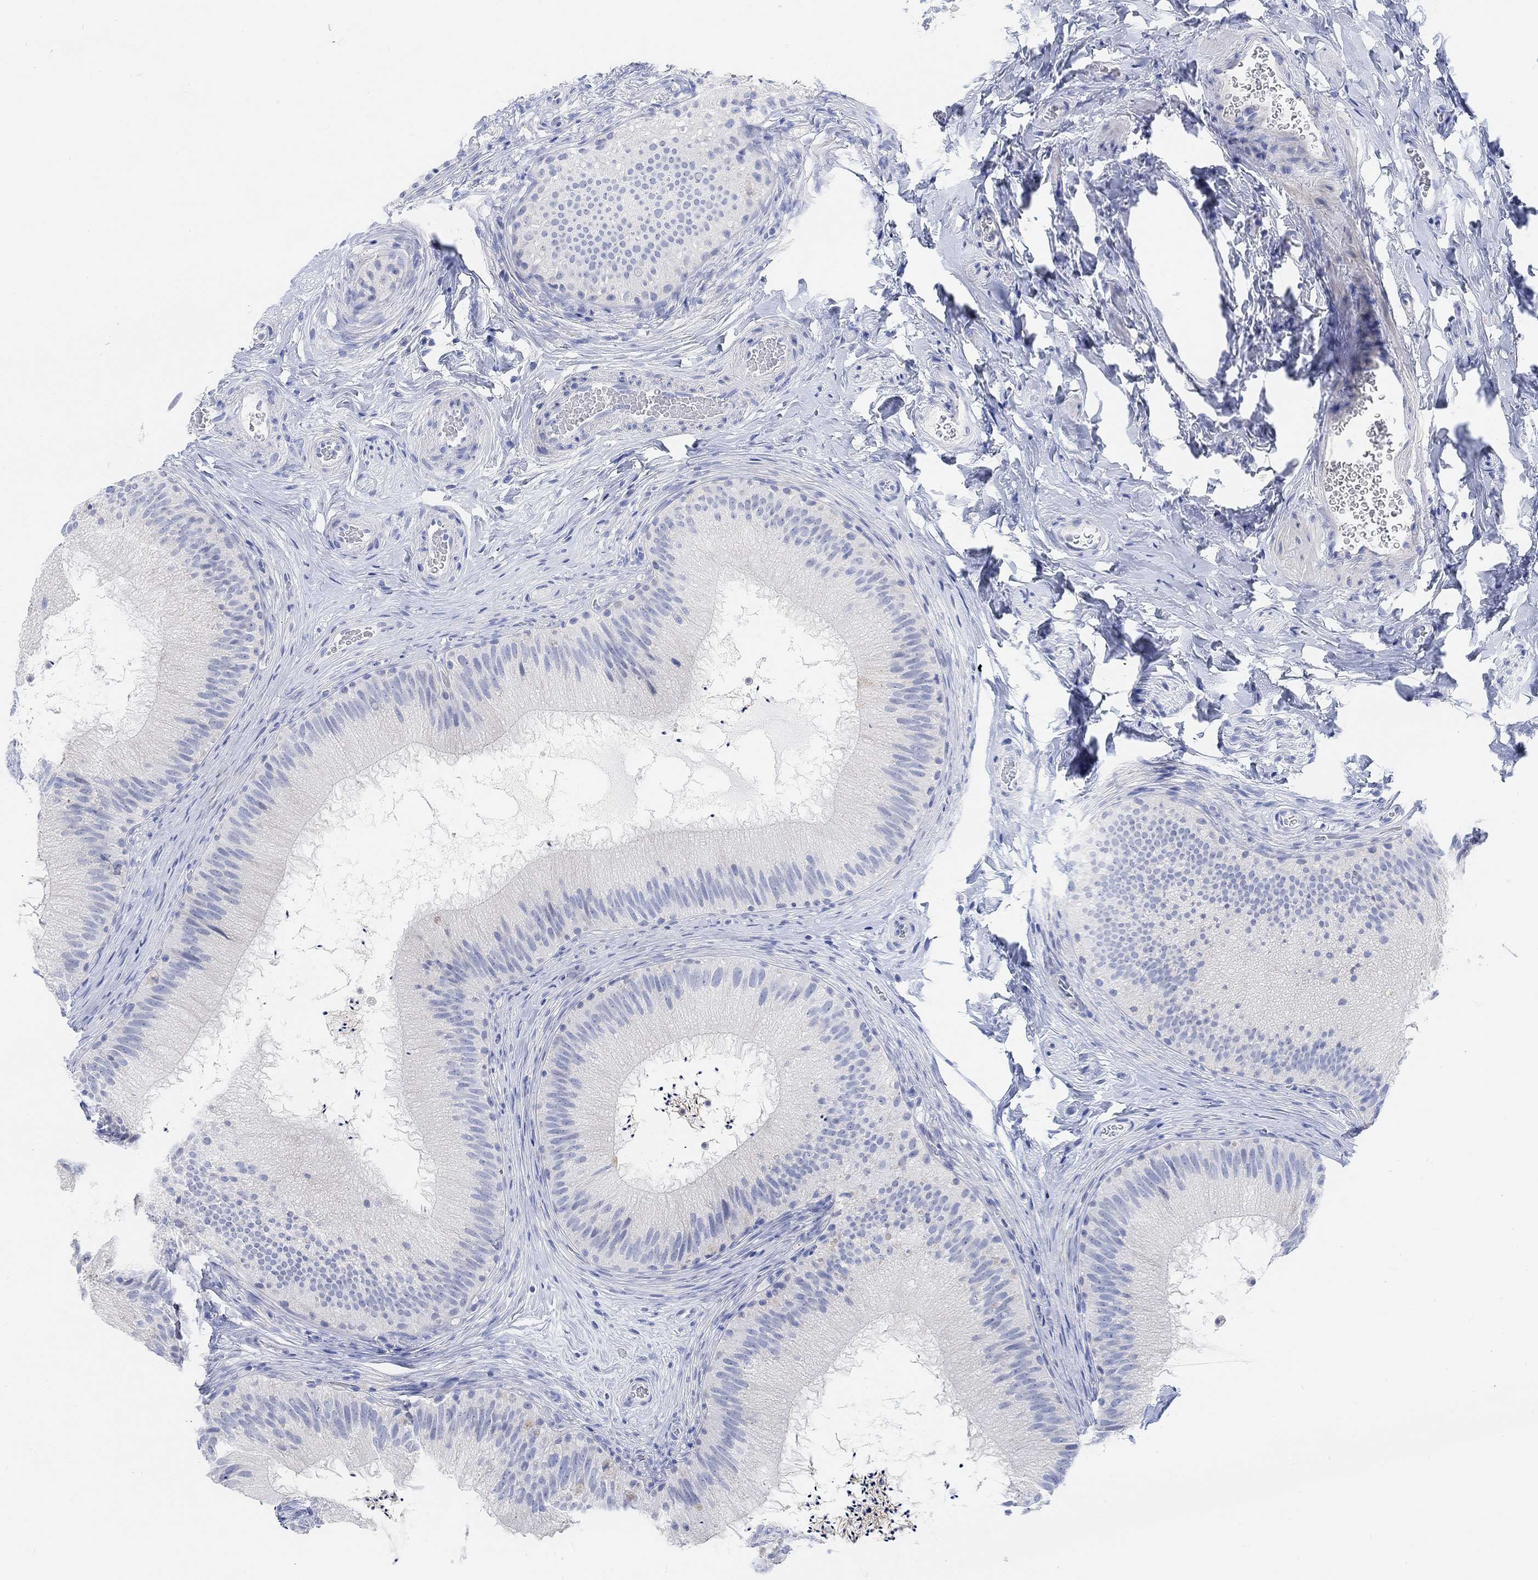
{"staining": {"intensity": "negative", "quantity": "none", "location": "none"}, "tissue": "epididymis", "cell_type": "Glandular cells", "image_type": "normal", "snomed": [{"axis": "morphology", "description": "Normal tissue, NOS"}, {"axis": "topography", "description": "Epididymis"}], "caption": "A histopathology image of epididymis stained for a protein reveals no brown staining in glandular cells. The staining is performed using DAB (3,3'-diaminobenzidine) brown chromogen with nuclei counter-stained in using hematoxylin.", "gene": "ENO4", "patient": {"sex": "male", "age": 32}}